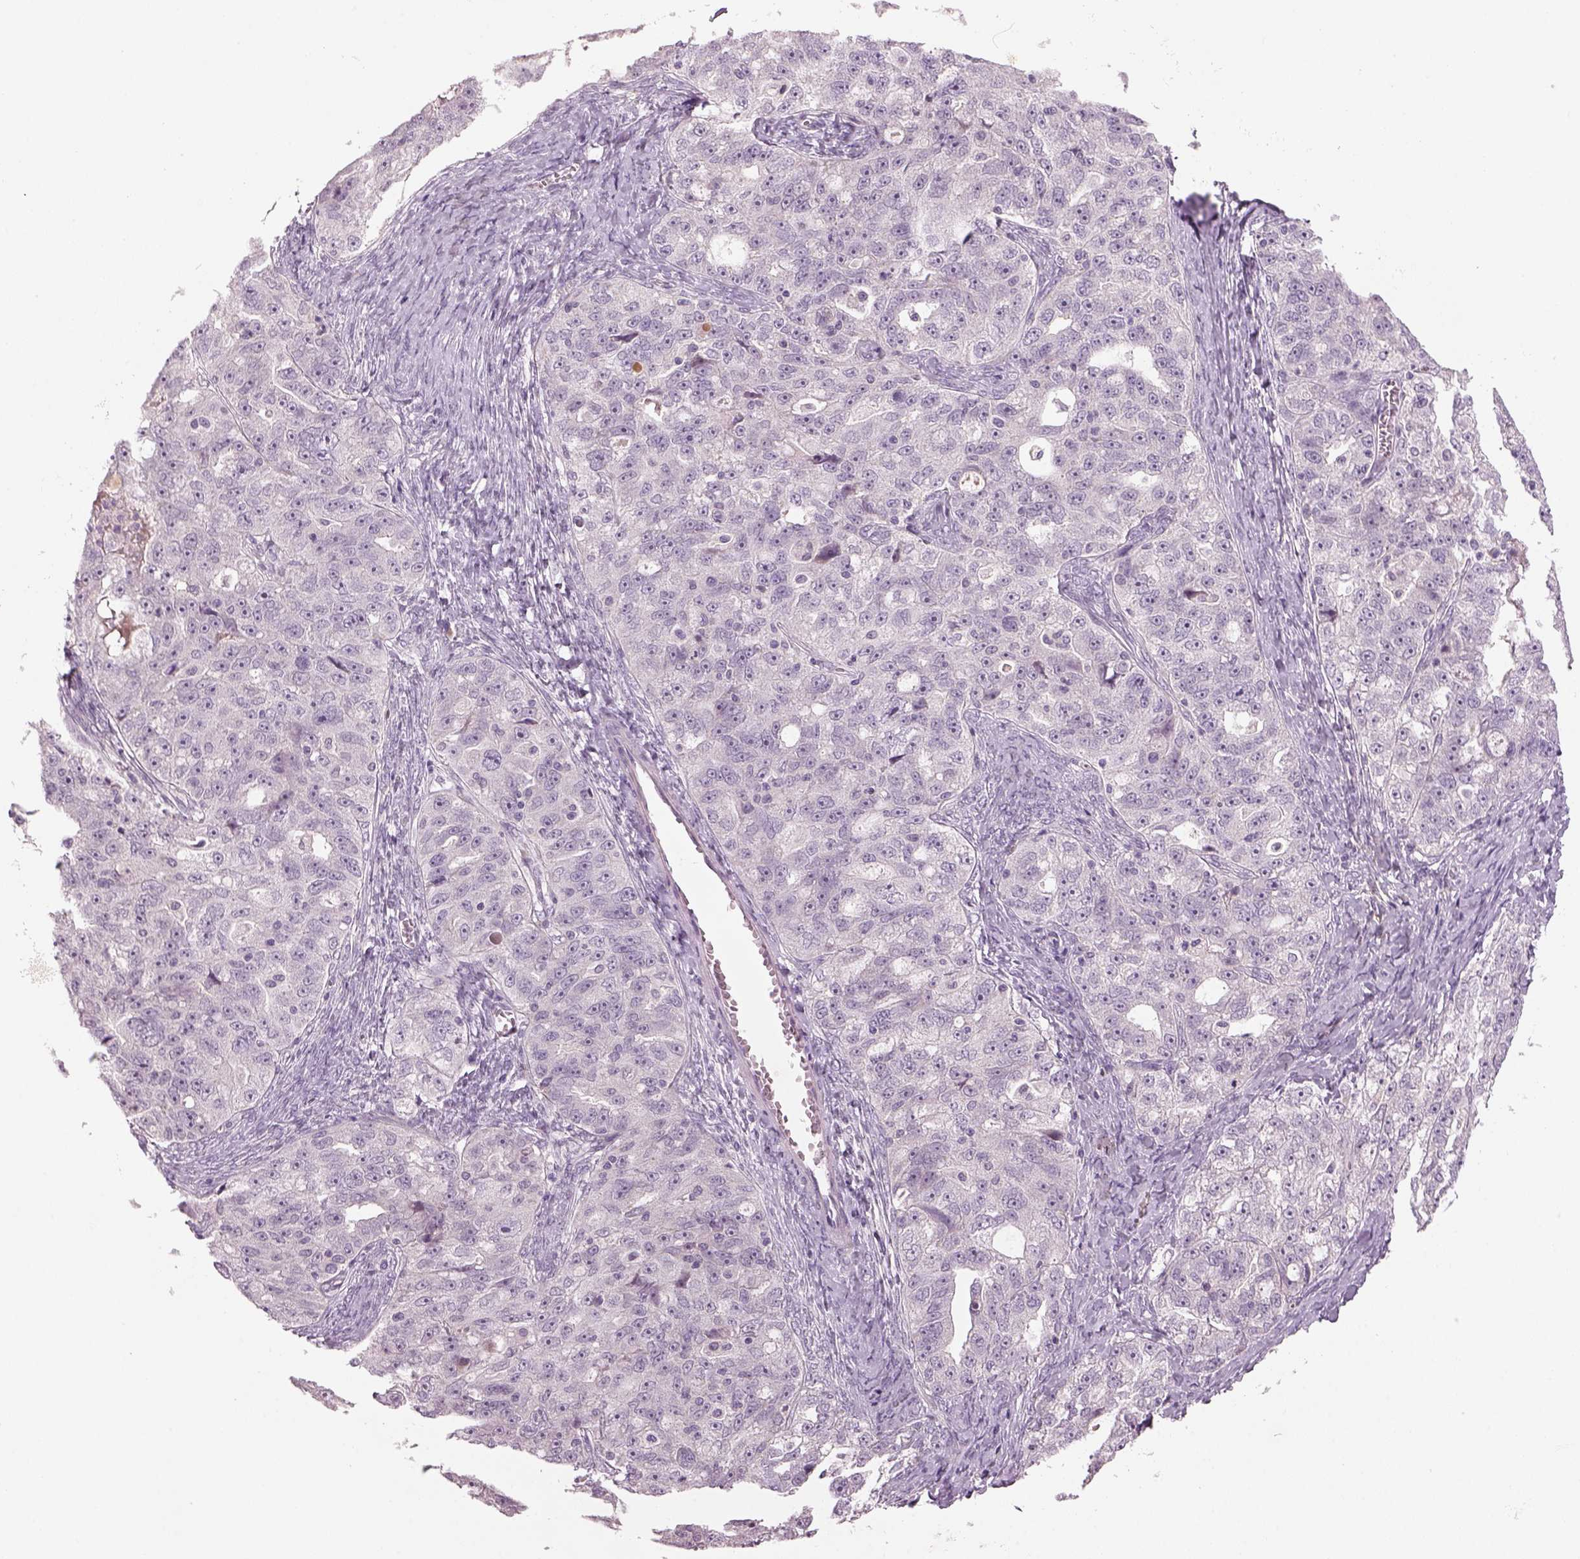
{"staining": {"intensity": "negative", "quantity": "none", "location": "none"}, "tissue": "ovarian cancer", "cell_type": "Tumor cells", "image_type": "cancer", "snomed": [{"axis": "morphology", "description": "Cystadenocarcinoma, serous, NOS"}, {"axis": "topography", "description": "Ovary"}], "caption": "High power microscopy micrograph of an immunohistochemistry photomicrograph of serous cystadenocarcinoma (ovarian), revealing no significant positivity in tumor cells. (Brightfield microscopy of DAB IHC at high magnification).", "gene": "PENK", "patient": {"sex": "female", "age": 51}}